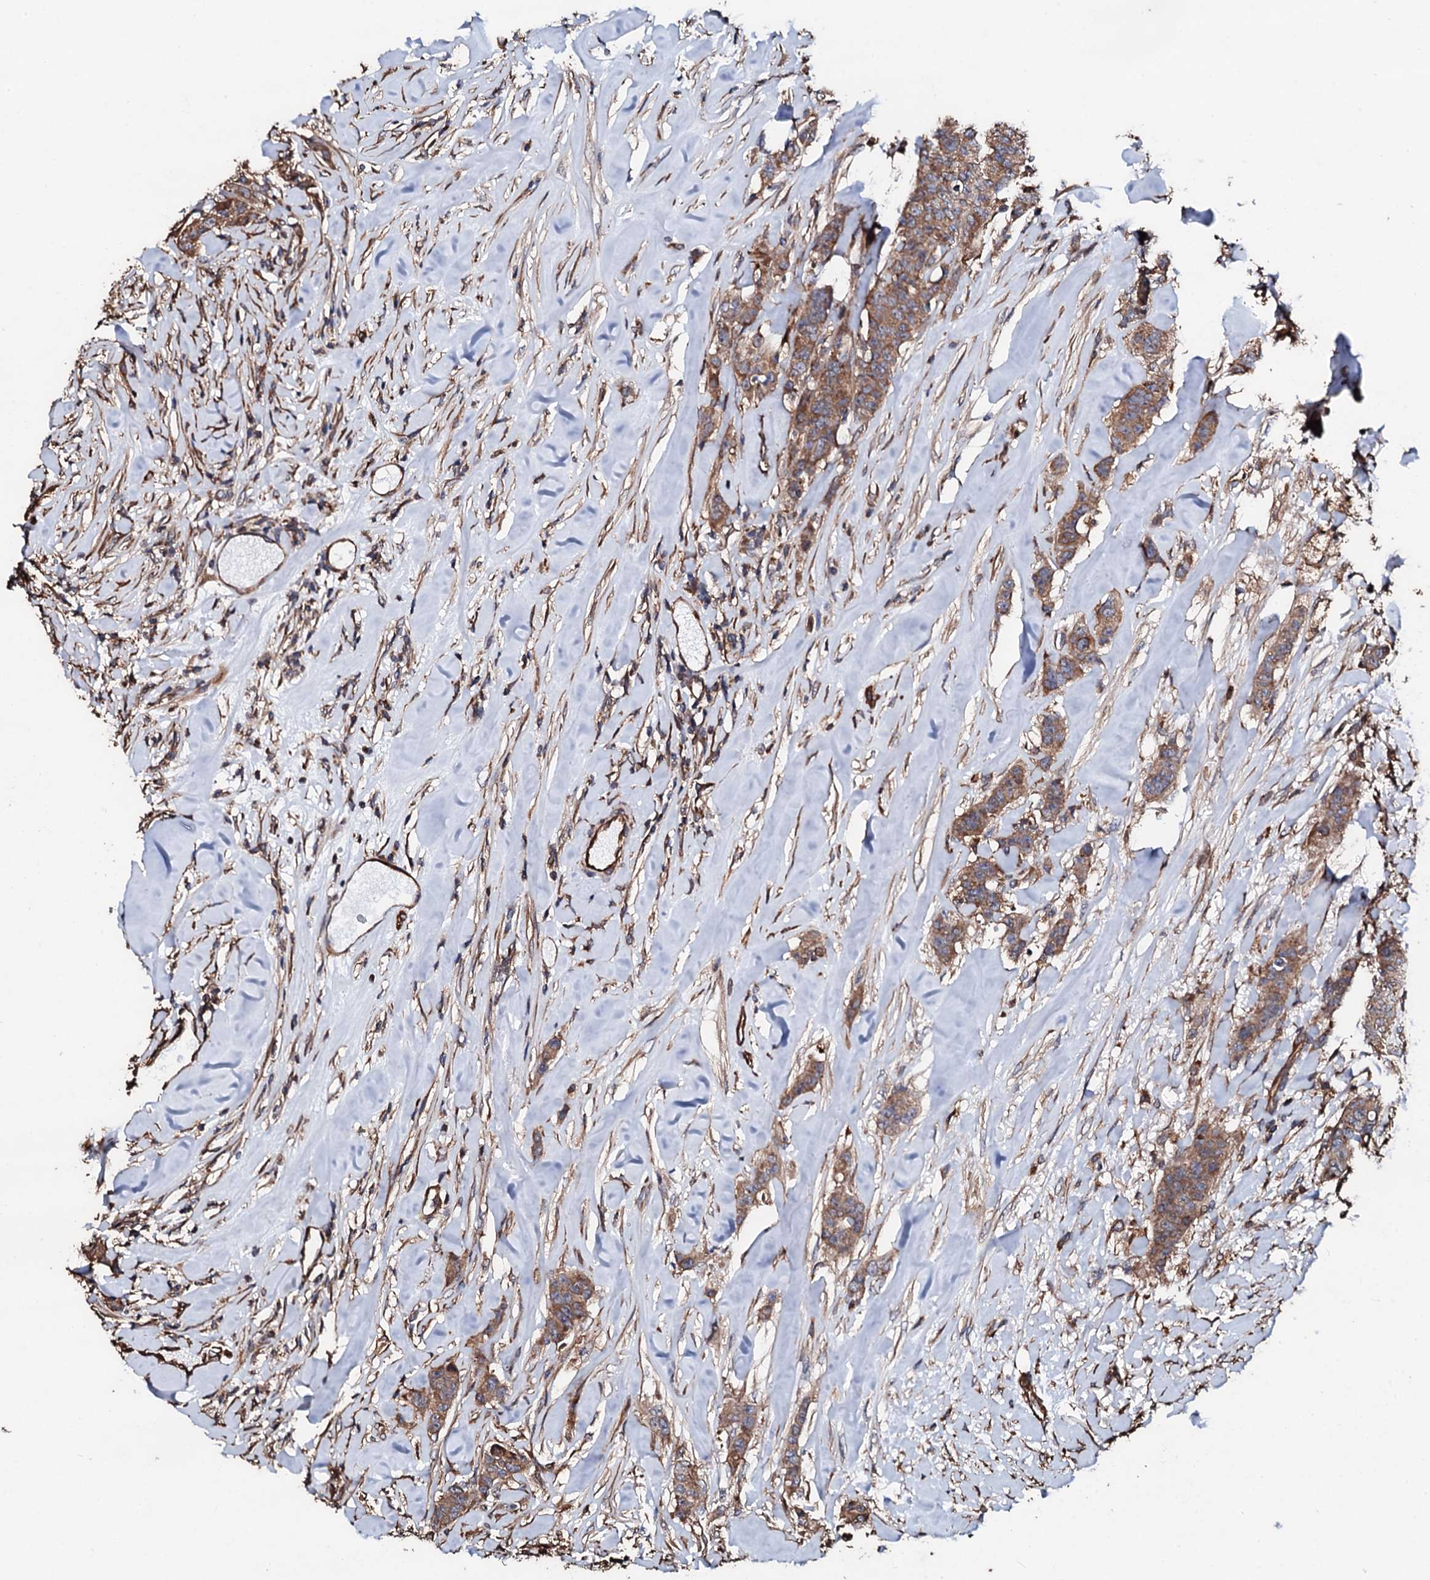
{"staining": {"intensity": "moderate", "quantity": ">75%", "location": "cytoplasmic/membranous"}, "tissue": "breast cancer", "cell_type": "Tumor cells", "image_type": "cancer", "snomed": [{"axis": "morphology", "description": "Duct carcinoma"}, {"axis": "topography", "description": "Breast"}], "caption": "This is an image of immunohistochemistry staining of infiltrating ductal carcinoma (breast), which shows moderate expression in the cytoplasmic/membranous of tumor cells.", "gene": "CKAP5", "patient": {"sex": "female", "age": 40}}